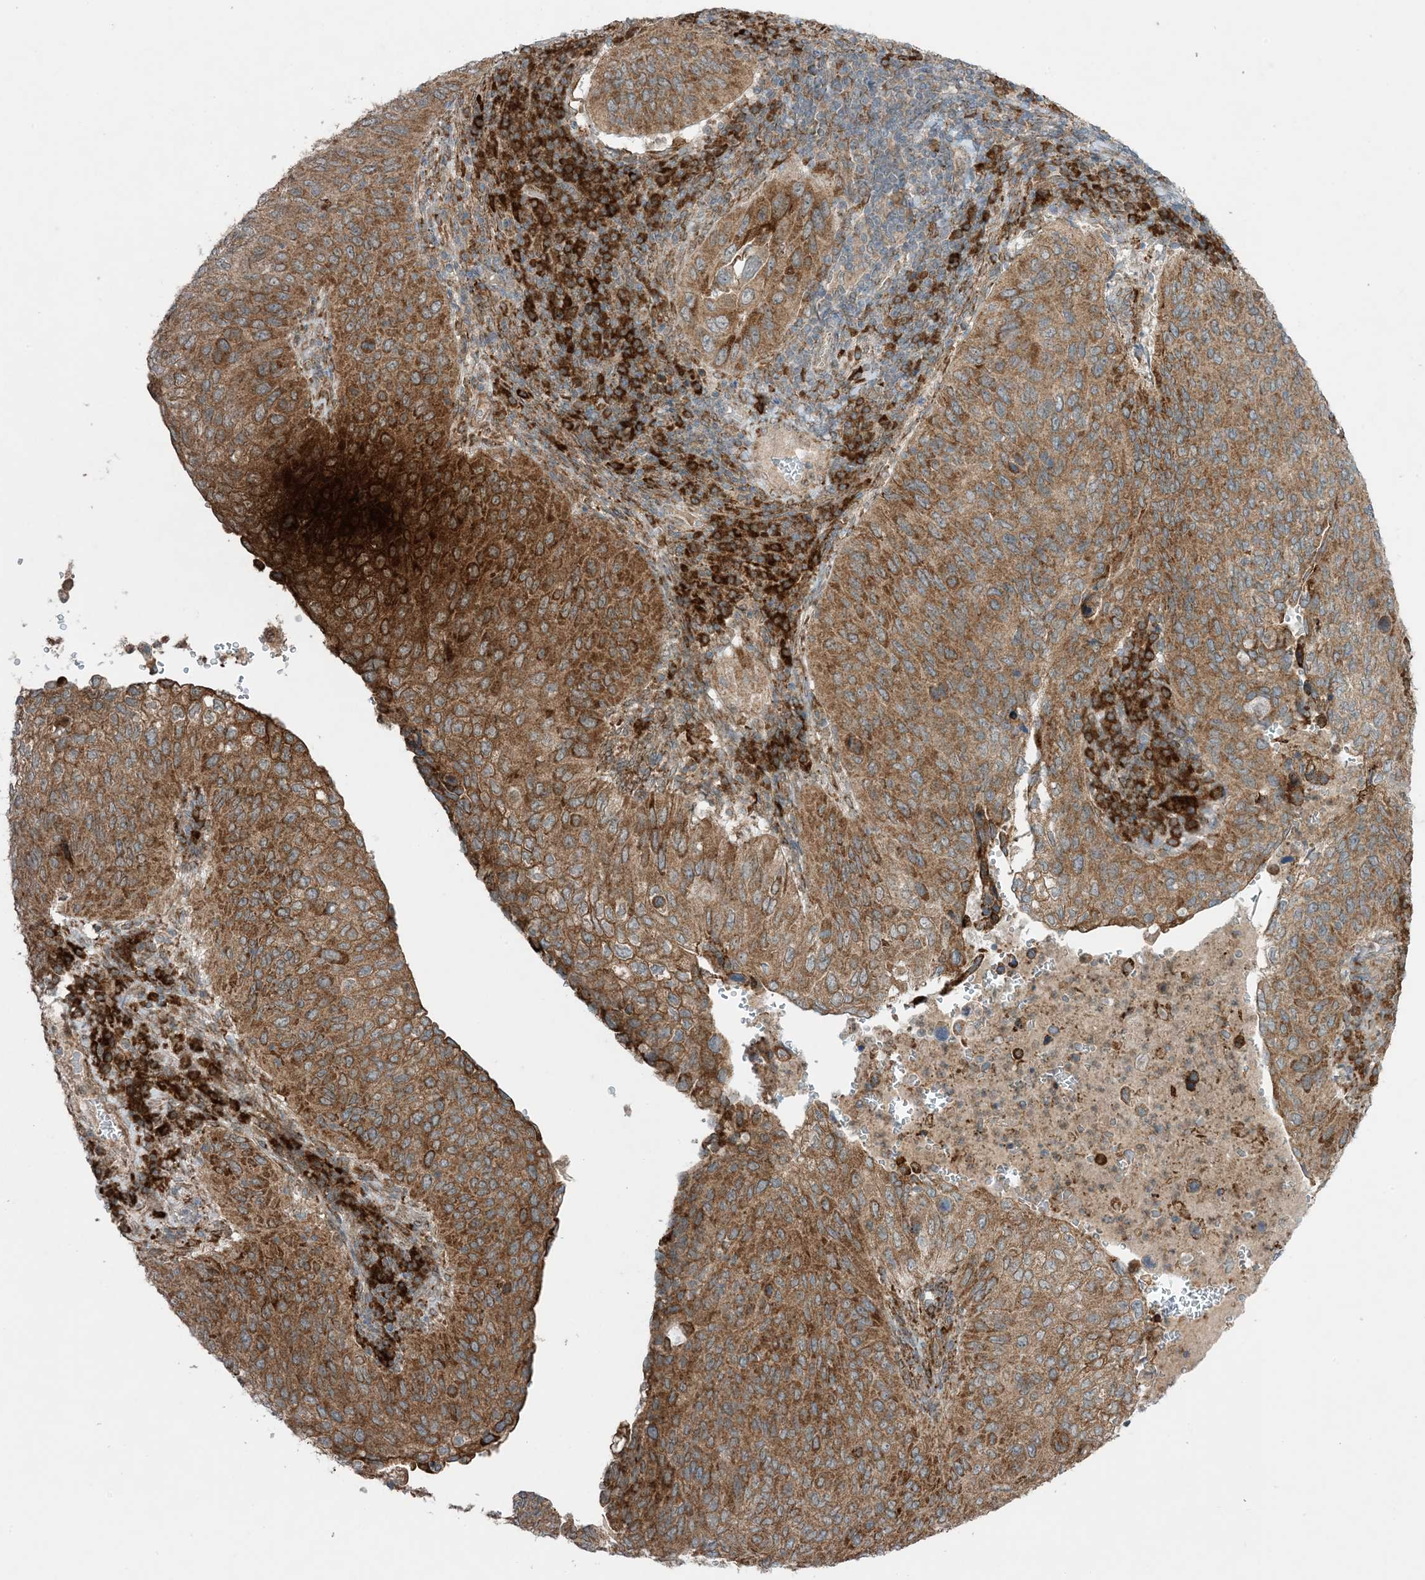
{"staining": {"intensity": "moderate", "quantity": ">75%", "location": "cytoplasmic/membranous"}, "tissue": "cervical cancer", "cell_type": "Tumor cells", "image_type": "cancer", "snomed": [{"axis": "morphology", "description": "Squamous cell carcinoma, NOS"}, {"axis": "topography", "description": "Cervix"}], "caption": "About >75% of tumor cells in cervical cancer (squamous cell carcinoma) display moderate cytoplasmic/membranous protein expression as visualized by brown immunohistochemical staining.", "gene": "ODC1", "patient": {"sex": "female", "age": 38}}